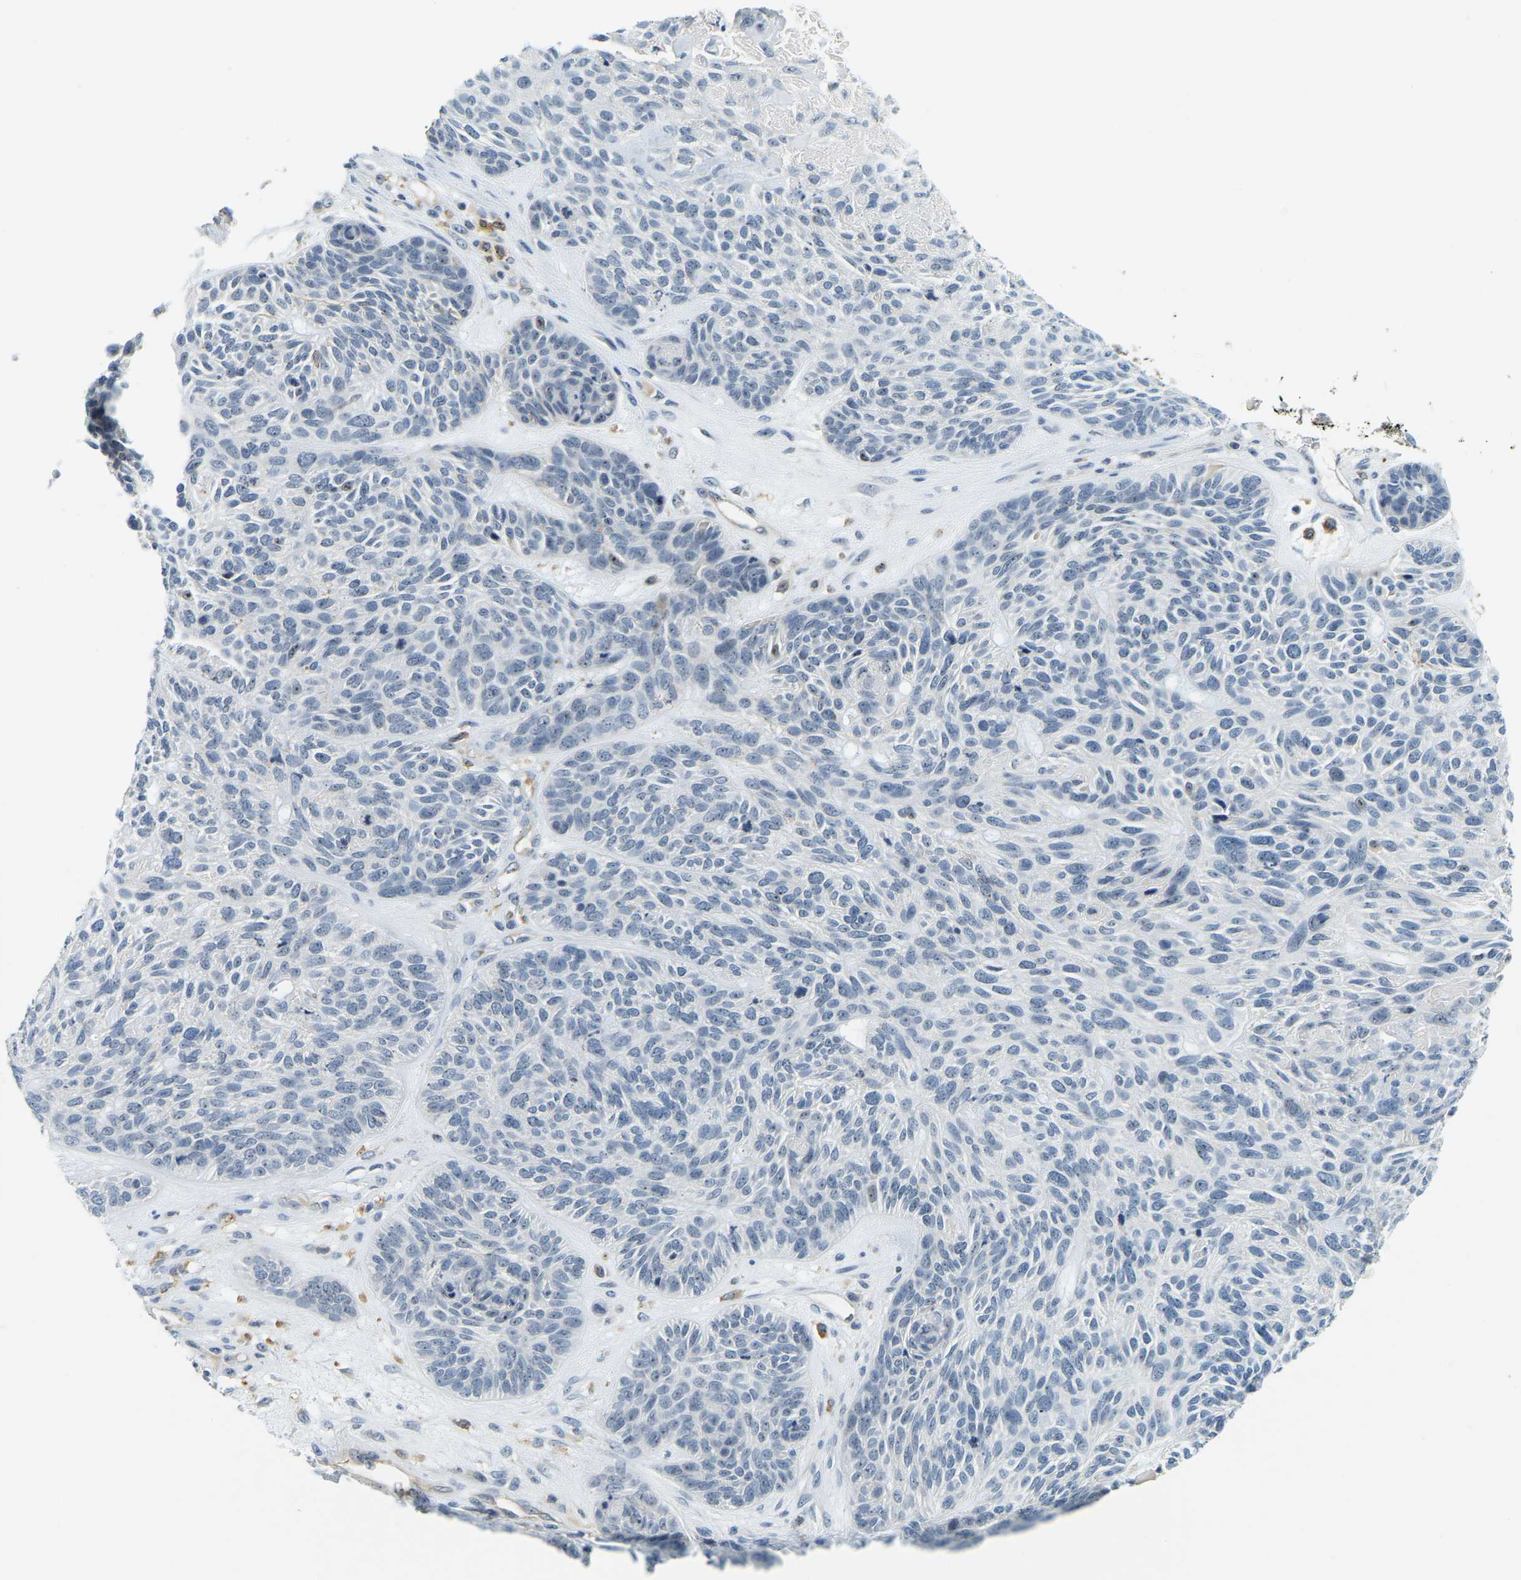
{"staining": {"intensity": "weak", "quantity": "<25%", "location": "nuclear"}, "tissue": "skin cancer", "cell_type": "Tumor cells", "image_type": "cancer", "snomed": [{"axis": "morphology", "description": "Basal cell carcinoma"}, {"axis": "topography", "description": "Skin"}], "caption": "DAB immunohistochemical staining of human basal cell carcinoma (skin) demonstrates no significant positivity in tumor cells. Nuclei are stained in blue.", "gene": "RRP1", "patient": {"sex": "male", "age": 55}}